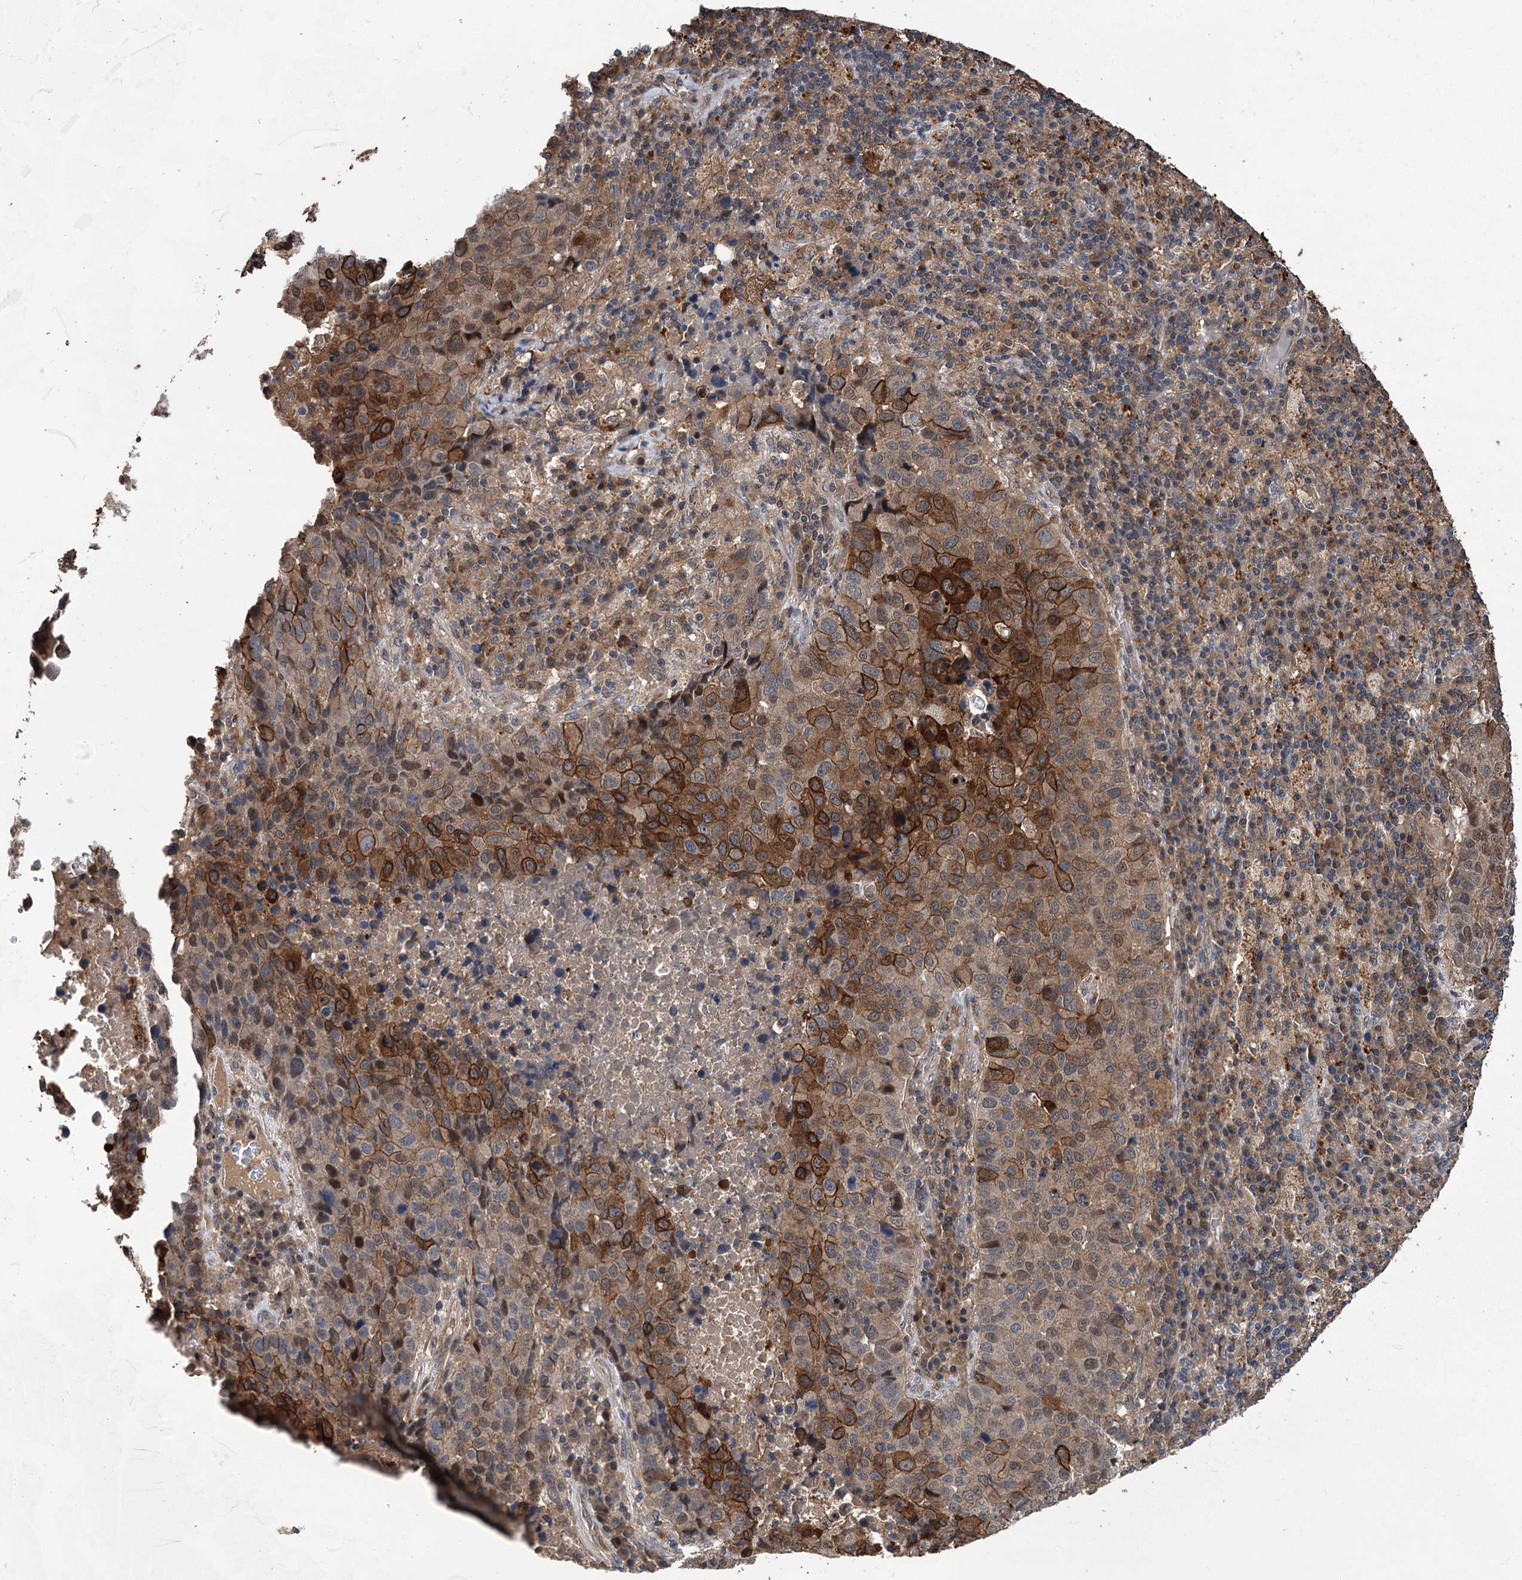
{"staining": {"intensity": "strong", "quantity": "25%-75%", "location": "cytoplasmic/membranous"}, "tissue": "lung cancer", "cell_type": "Tumor cells", "image_type": "cancer", "snomed": [{"axis": "morphology", "description": "Squamous cell carcinoma, NOS"}, {"axis": "topography", "description": "Lung"}], "caption": "Protein analysis of lung cancer tissue displays strong cytoplasmic/membranous staining in approximately 25%-75% of tumor cells. The protein of interest is shown in brown color, while the nuclei are stained blue.", "gene": "DPP3", "patient": {"sex": "male", "age": 73}}